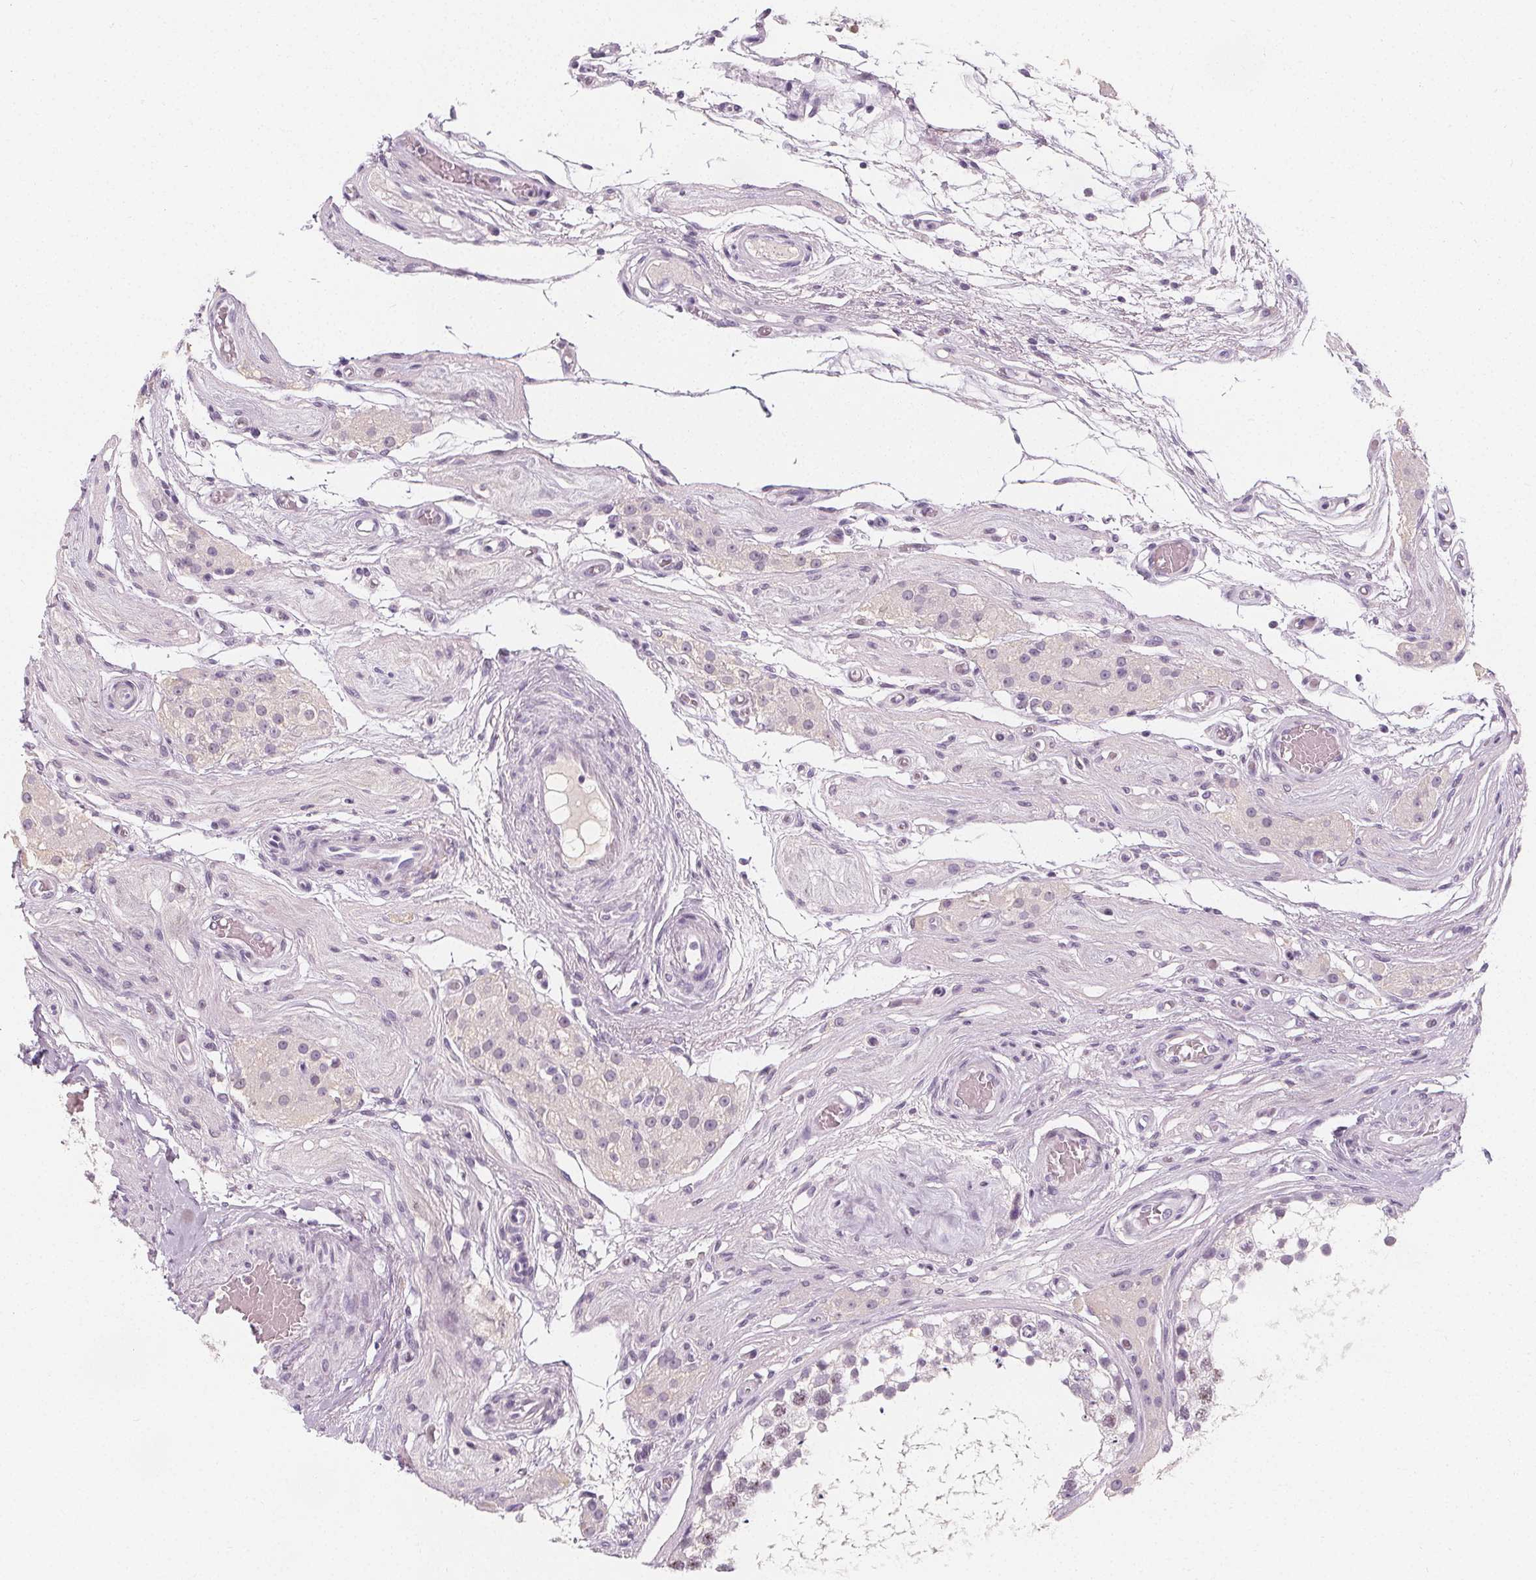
{"staining": {"intensity": "moderate", "quantity": "25%-75%", "location": "nuclear"}, "tissue": "testis", "cell_type": "Cells in seminiferous ducts", "image_type": "normal", "snomed": [{"axis": "morphology", "description": "Normal tissue, NOS"}, {"axis": "morphology", "description": "Seminoma, NOS"}, {"axis": "topography", "description": "Testis"}], "caption": "Protein staining of normal testis displays moderate nuclear staining in about 25%-75% of cells in seminiferous ducts.", "gene": "DBX2", "patient": {"sex": "male", "age": 65}}